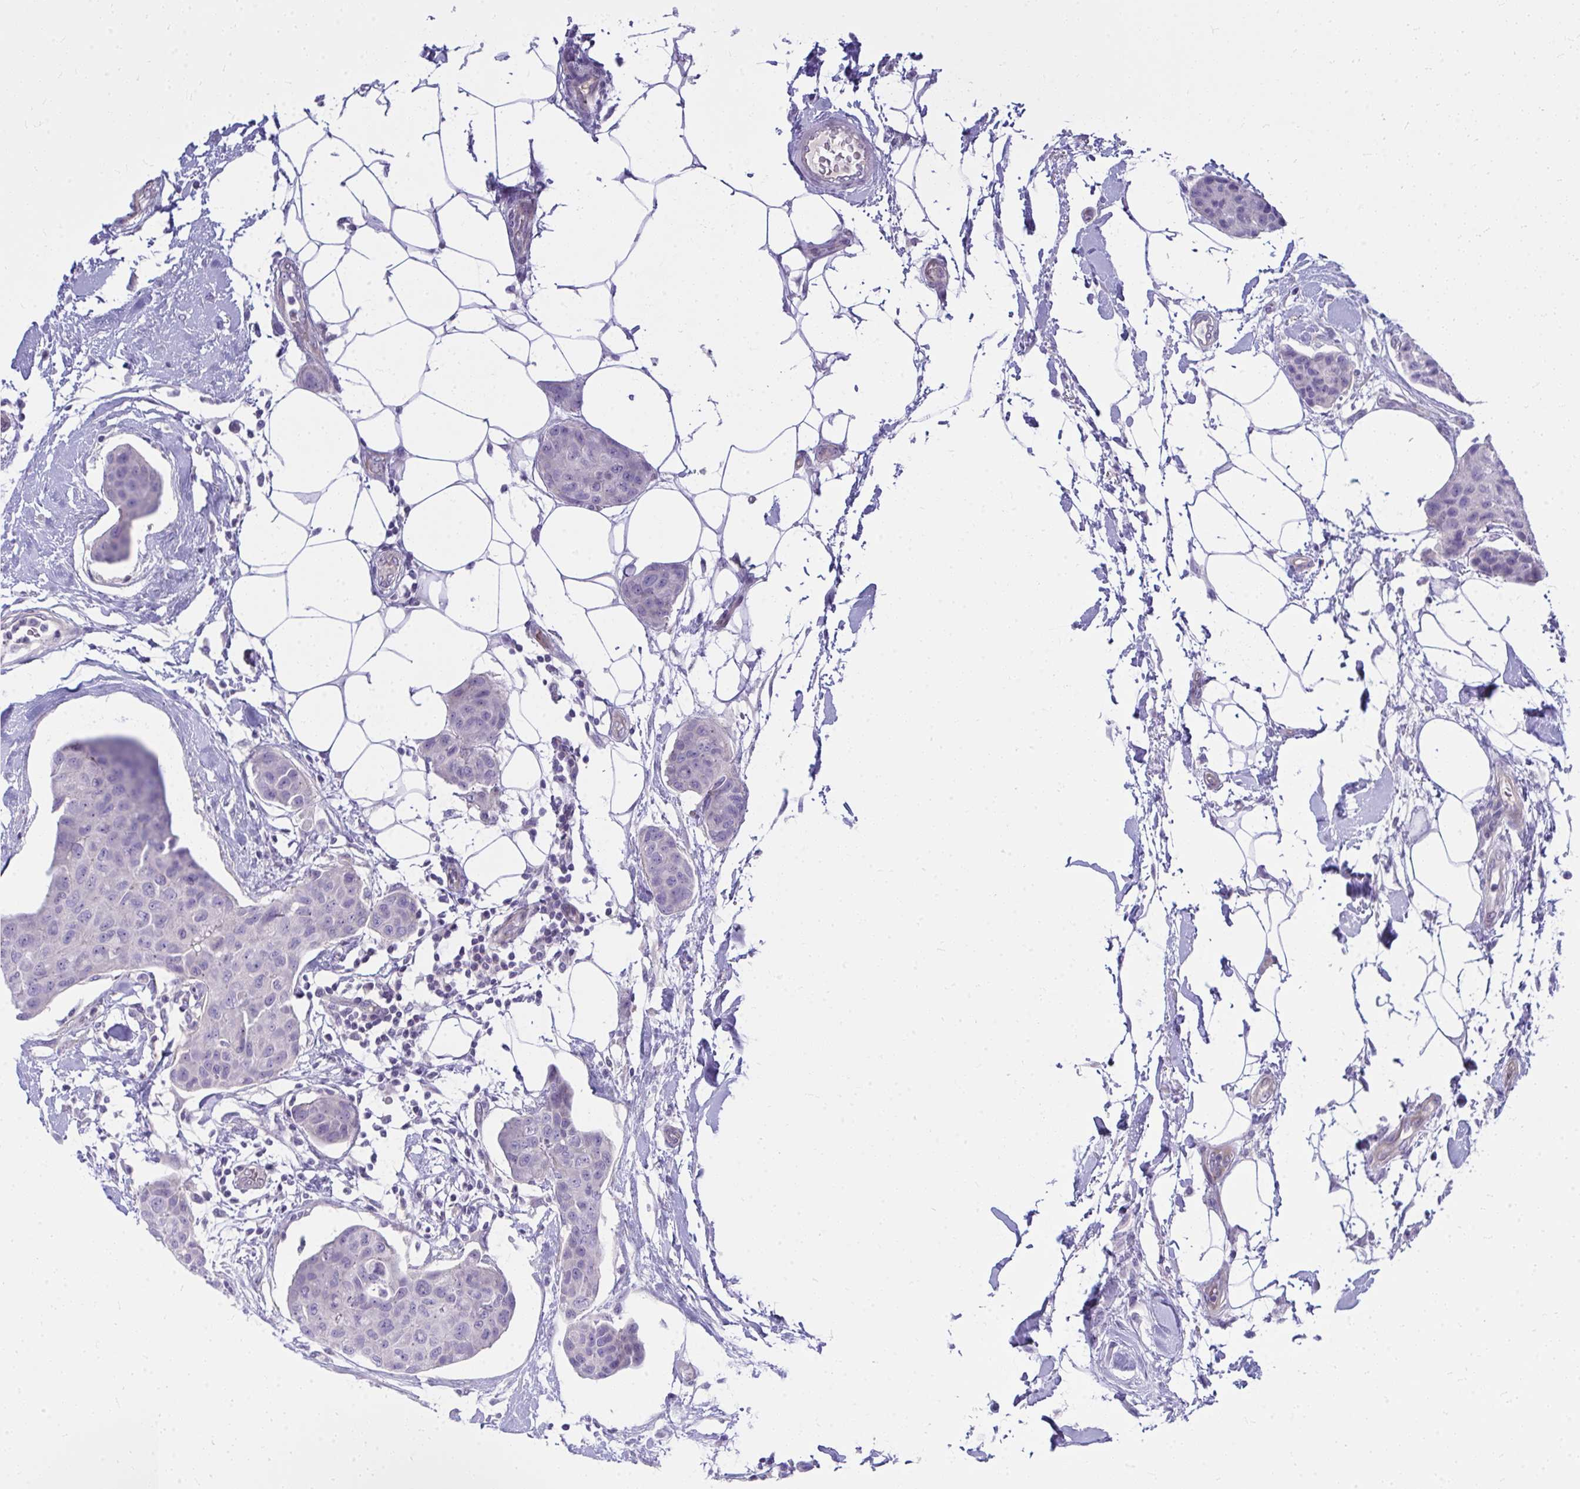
{"staining": {"intensity": "negative", "quantity": "none", "location": "none"}, "tissue": "breast cancer", "cell_type": "Tumor cells", "image_type": "cancer", "snomed": [{"axis": "morphology", "description": "Duct carcinoma"}, {"axis": "topography", "description": "Breast"}, {"axis": "topography", "description": "Lymph node"}], "caption": "A high-resolution histopathology image shows IHC staining of breast invasive ductal carcinoma, which exhibits no significant expression in tumor cells.", "gene": "LRRC36", "patient": {"sex": "female", "age": 80}}